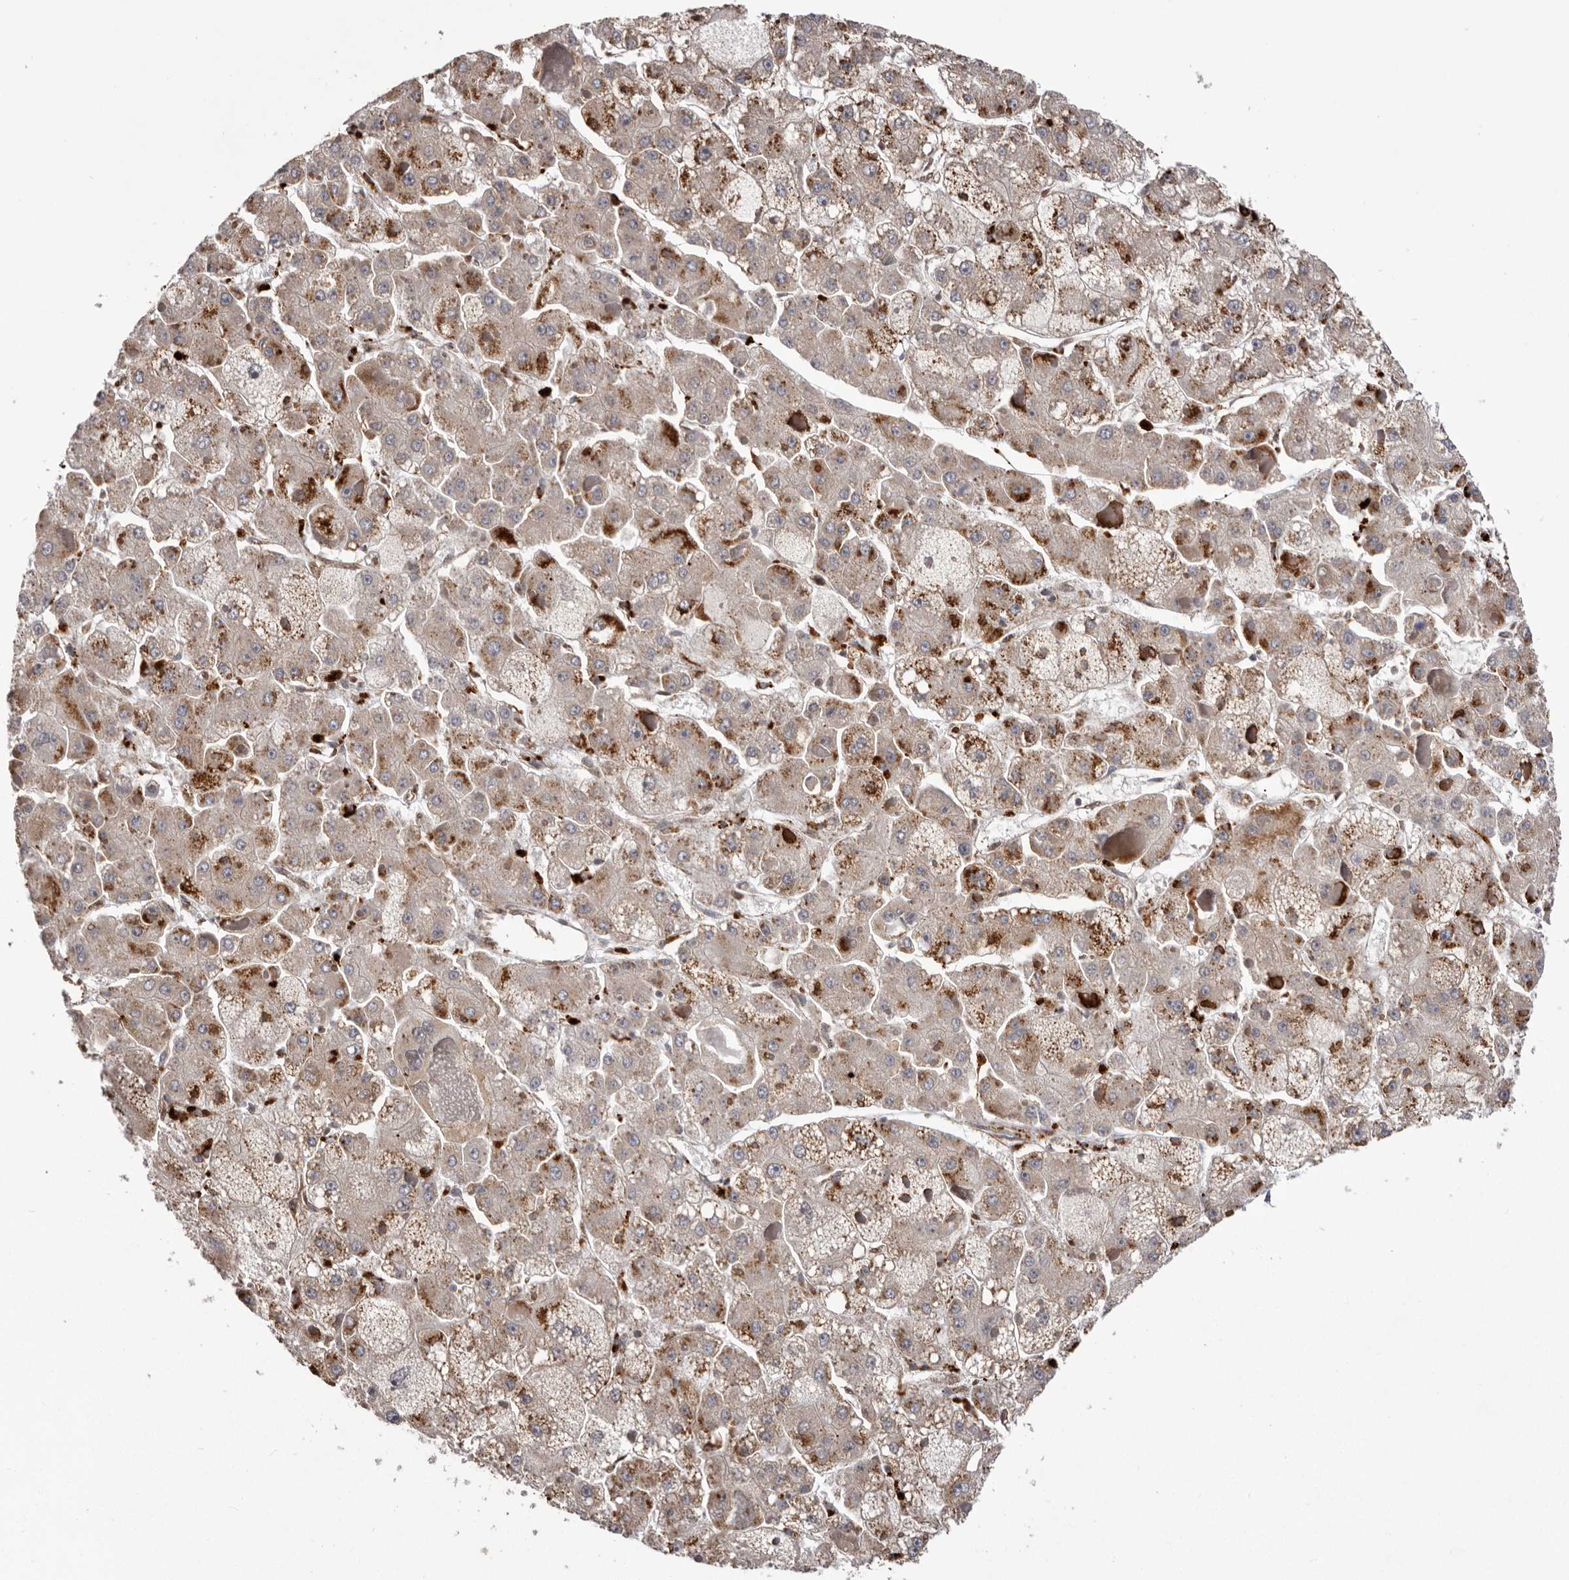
{"staining": {"intensity": "strong", "quantity": "25%-75%", "location": "cytoplasmic/membranous"}, "tissue": "liver cancer", "cell_type": "Tumor cells", "image_type": "cancer", "snomed": [{"axis": "morphology", "description": "Carcinoma, Hepatocellular, NOS"}, {"axis": "topography", "description": "Liver"}], "caption": "IHC histopathology image of liver cancer (hepatocellular carcinoma) stained for a protein (brown), which displays high levels of strong cytoplasmic/membranous expression in about 25%-75% of tumor cells.", "gene": "NUP43", "patient": {"sex": "female", "age": 73}}